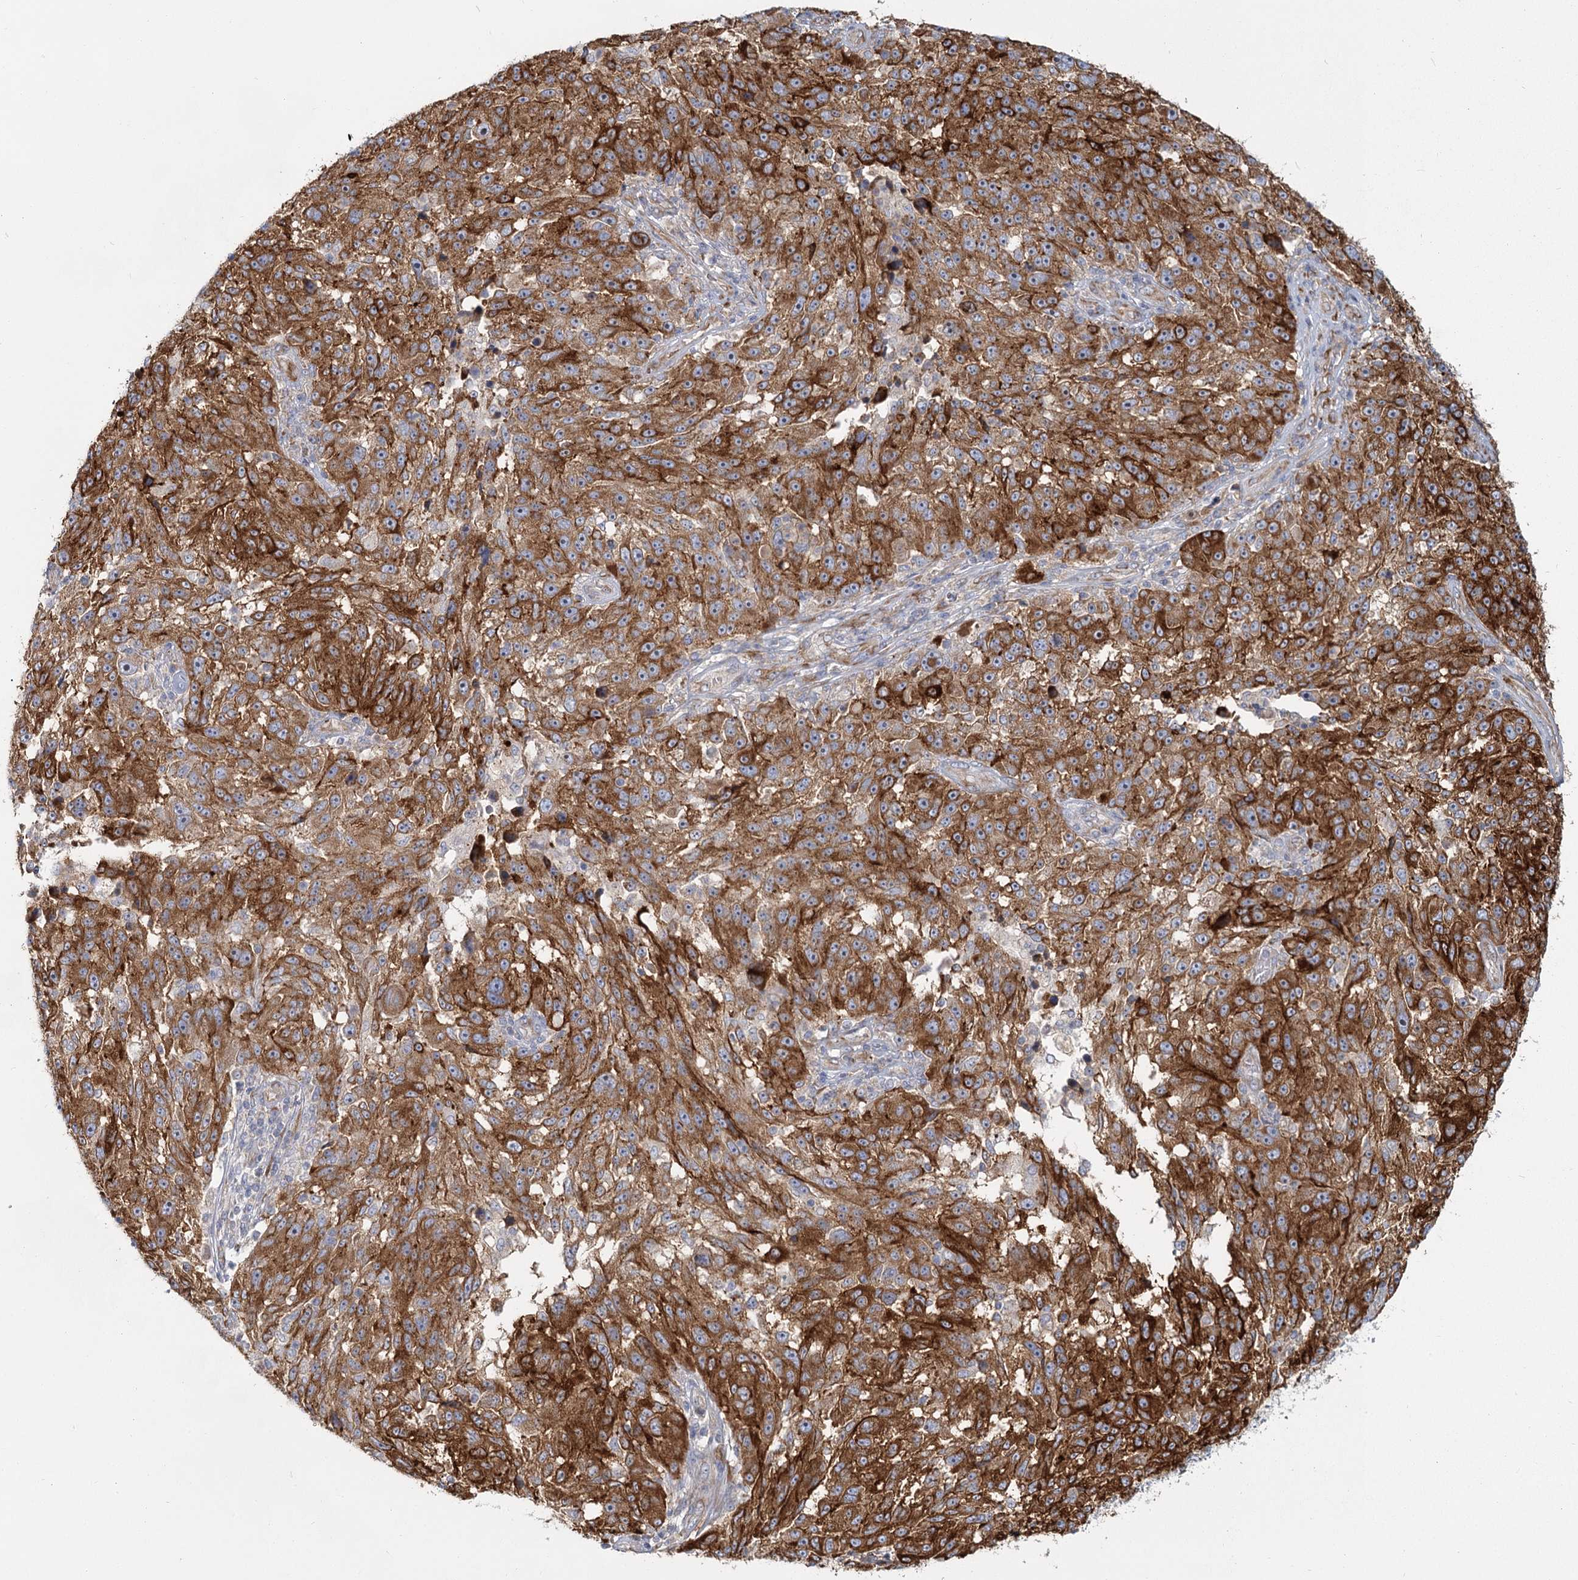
{"staining": {"intensity": "strong", "quantity": ">75%", "location": "cytoplasmic/membranous"}, "tissue": "melanoma", "cell_type": "Tumor cells", "image_type": "cancer", "snomed": [{"axis": "morphology", "description": "Malignant melanoma, NOS"}, {"axis": "topography", "description": "Skin"}], "caption": "DAB (3,3'-diaminobenzidine) immunohistochemical staining of melanoma reveals strong cytoplasmic/membranous protein positivity in approximately >75% of tumor cells.", "gene": "HARS2", "patient": {"sex": "male", "age": 53}}